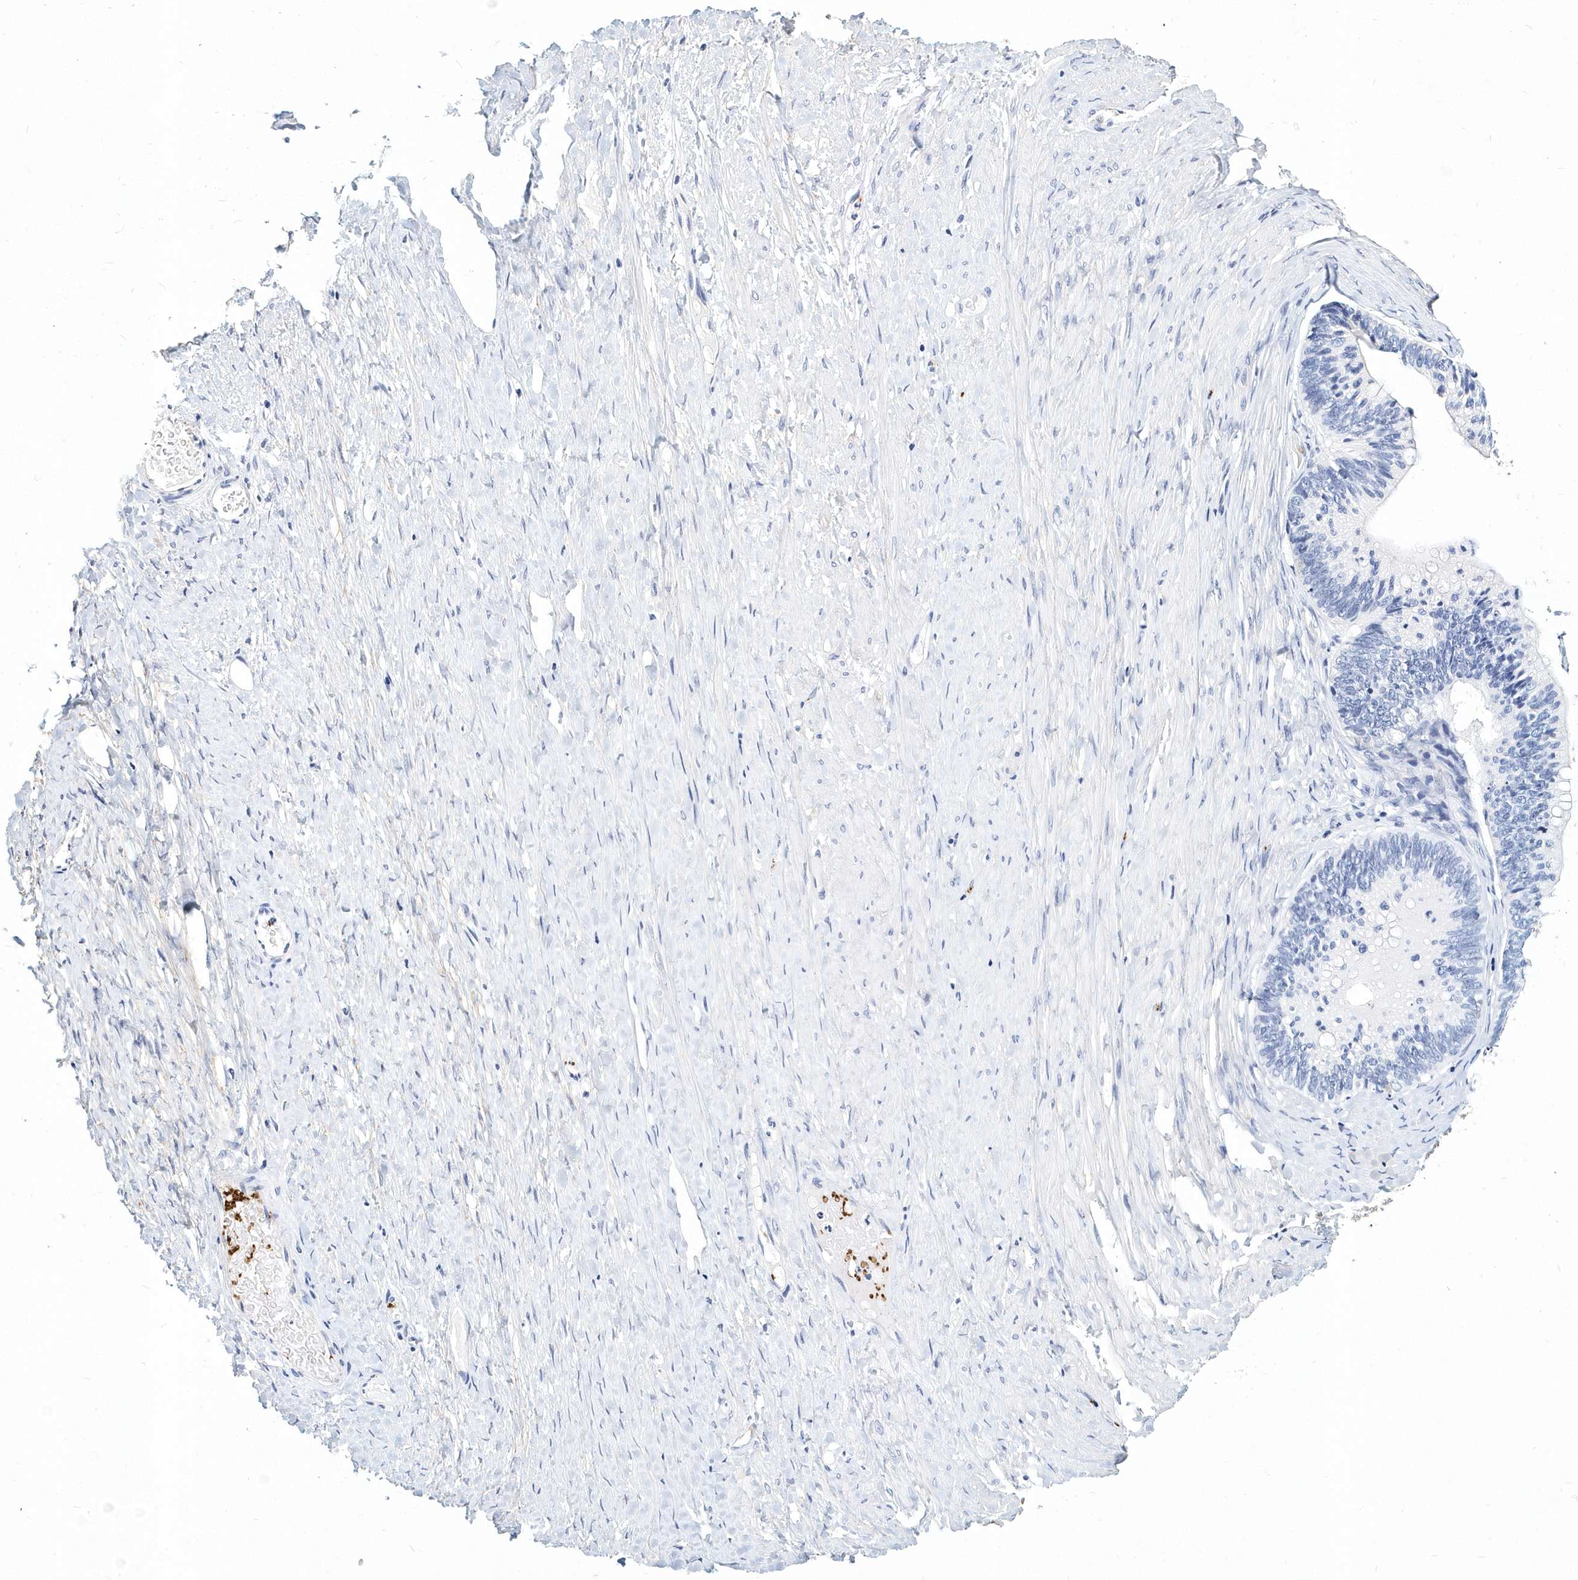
{"staining": {"intensity": "negative", "quantity": "none", "location": "none"}, "tissue": "ovarian cancer", "cell_type": "Tumor cells", "image_type": "cancer", "snomed": [{"axis": "morphology", "description": "Cystadenocarcinoma, mucinous, NOS"}, {"axis": "topography", "description": "Ovary"}], "caption": "Immunohistochemical staining of mucinous cystadenocarcinoma (ovarian) reveals no significant staining in tumor cells. (Immunohistochemistry, brightfield microscopy, high magnification).", "gene": "ITGA2B", "patient": {"sex": "female", "age": 61}}